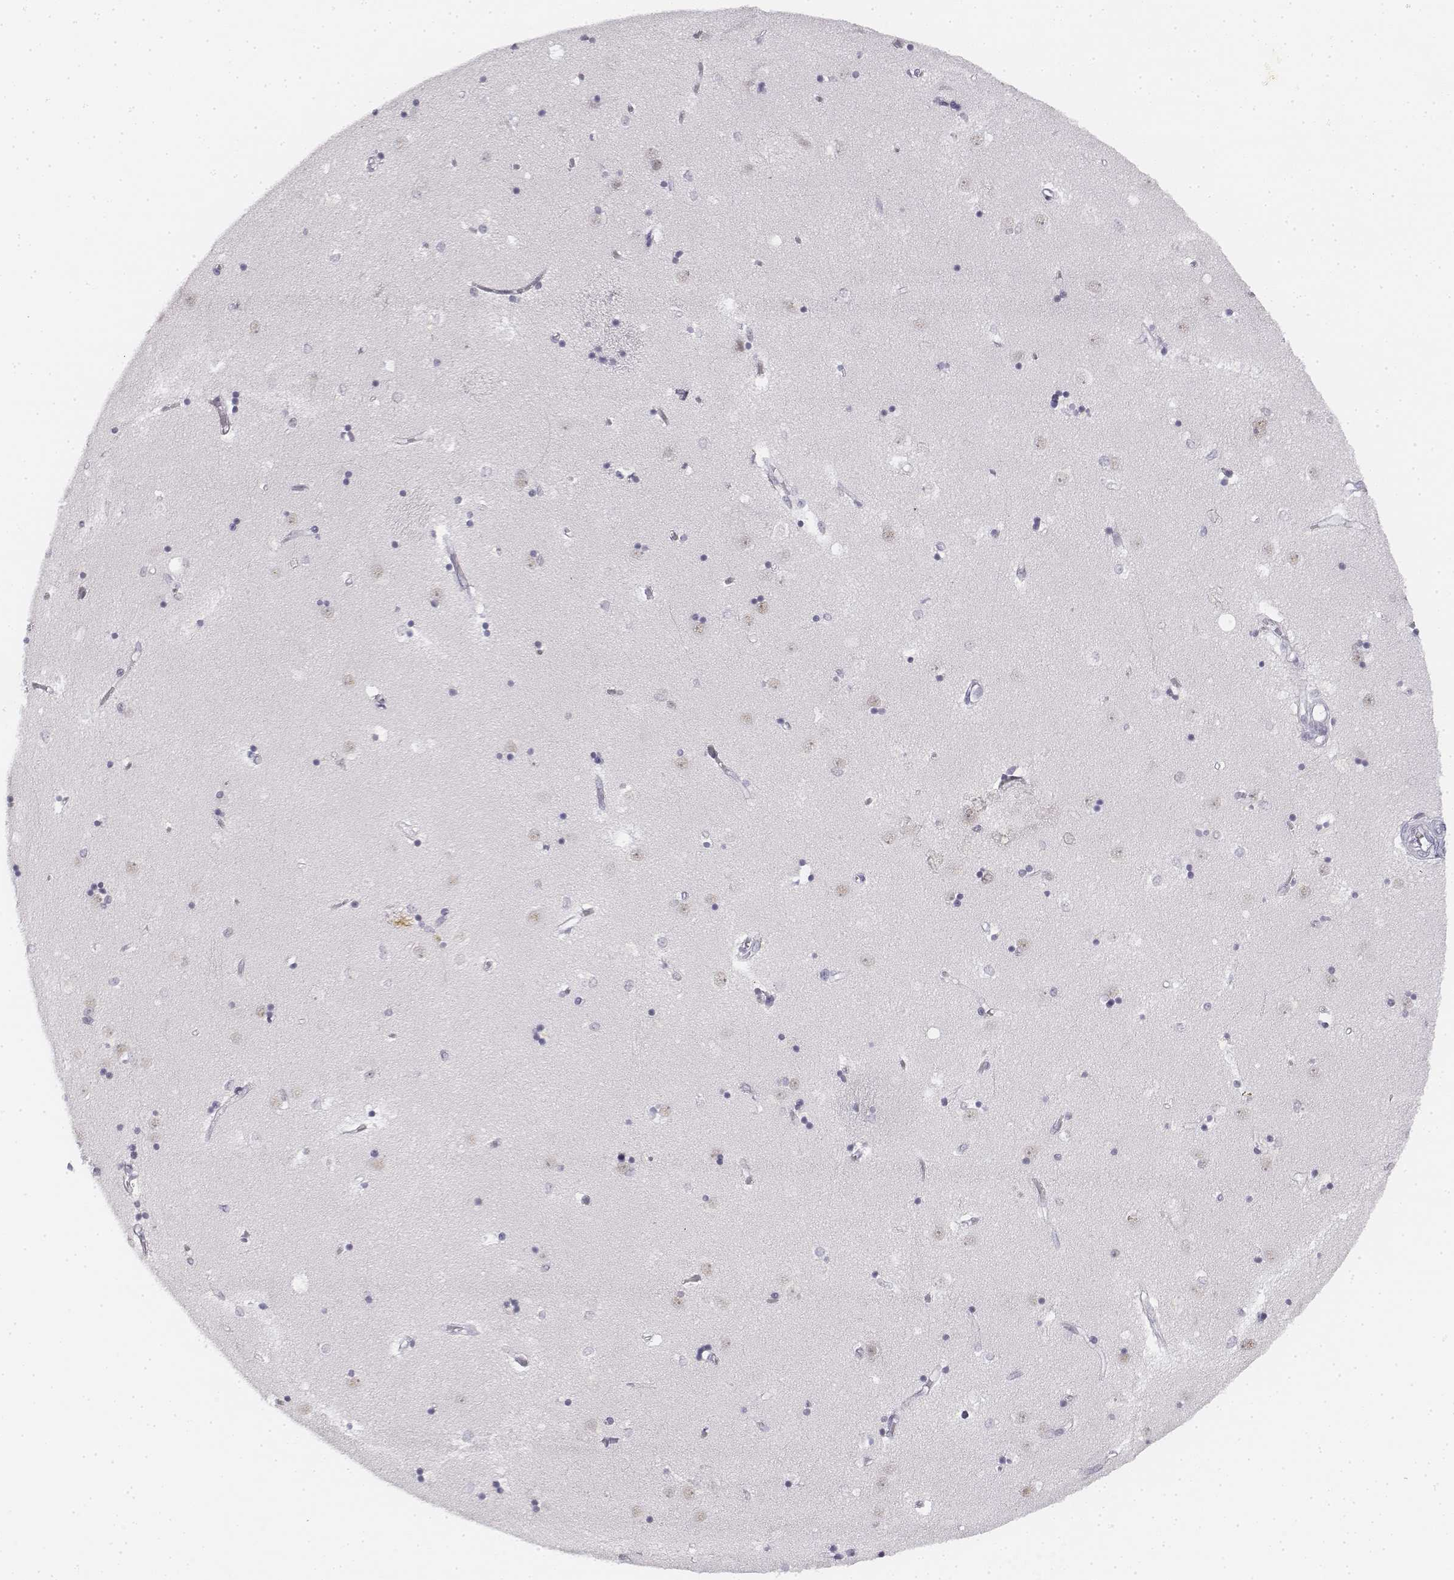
{"staining": {"intensity": "negative", "quantity": "none", "location": "none"}, "tissue": "caudate", "cell_type": "Glial cells", "image_type": "normal", "snomed": [{"axis": "morphology", "description": "Normal tissue, NOS"}, {"axis": "topography", "description": "Lateral ventricle wall"}], "caption": "An IHC micrograph of benign caudate is shown. There is no staining in glial cells of caudate. (DAB (3,3'-diaminobenzidine) IHC visualized using brightfield microscopy, high magnification).", "gene": "KRTAP2", "patient": {"sex": "male", "age": 54}}